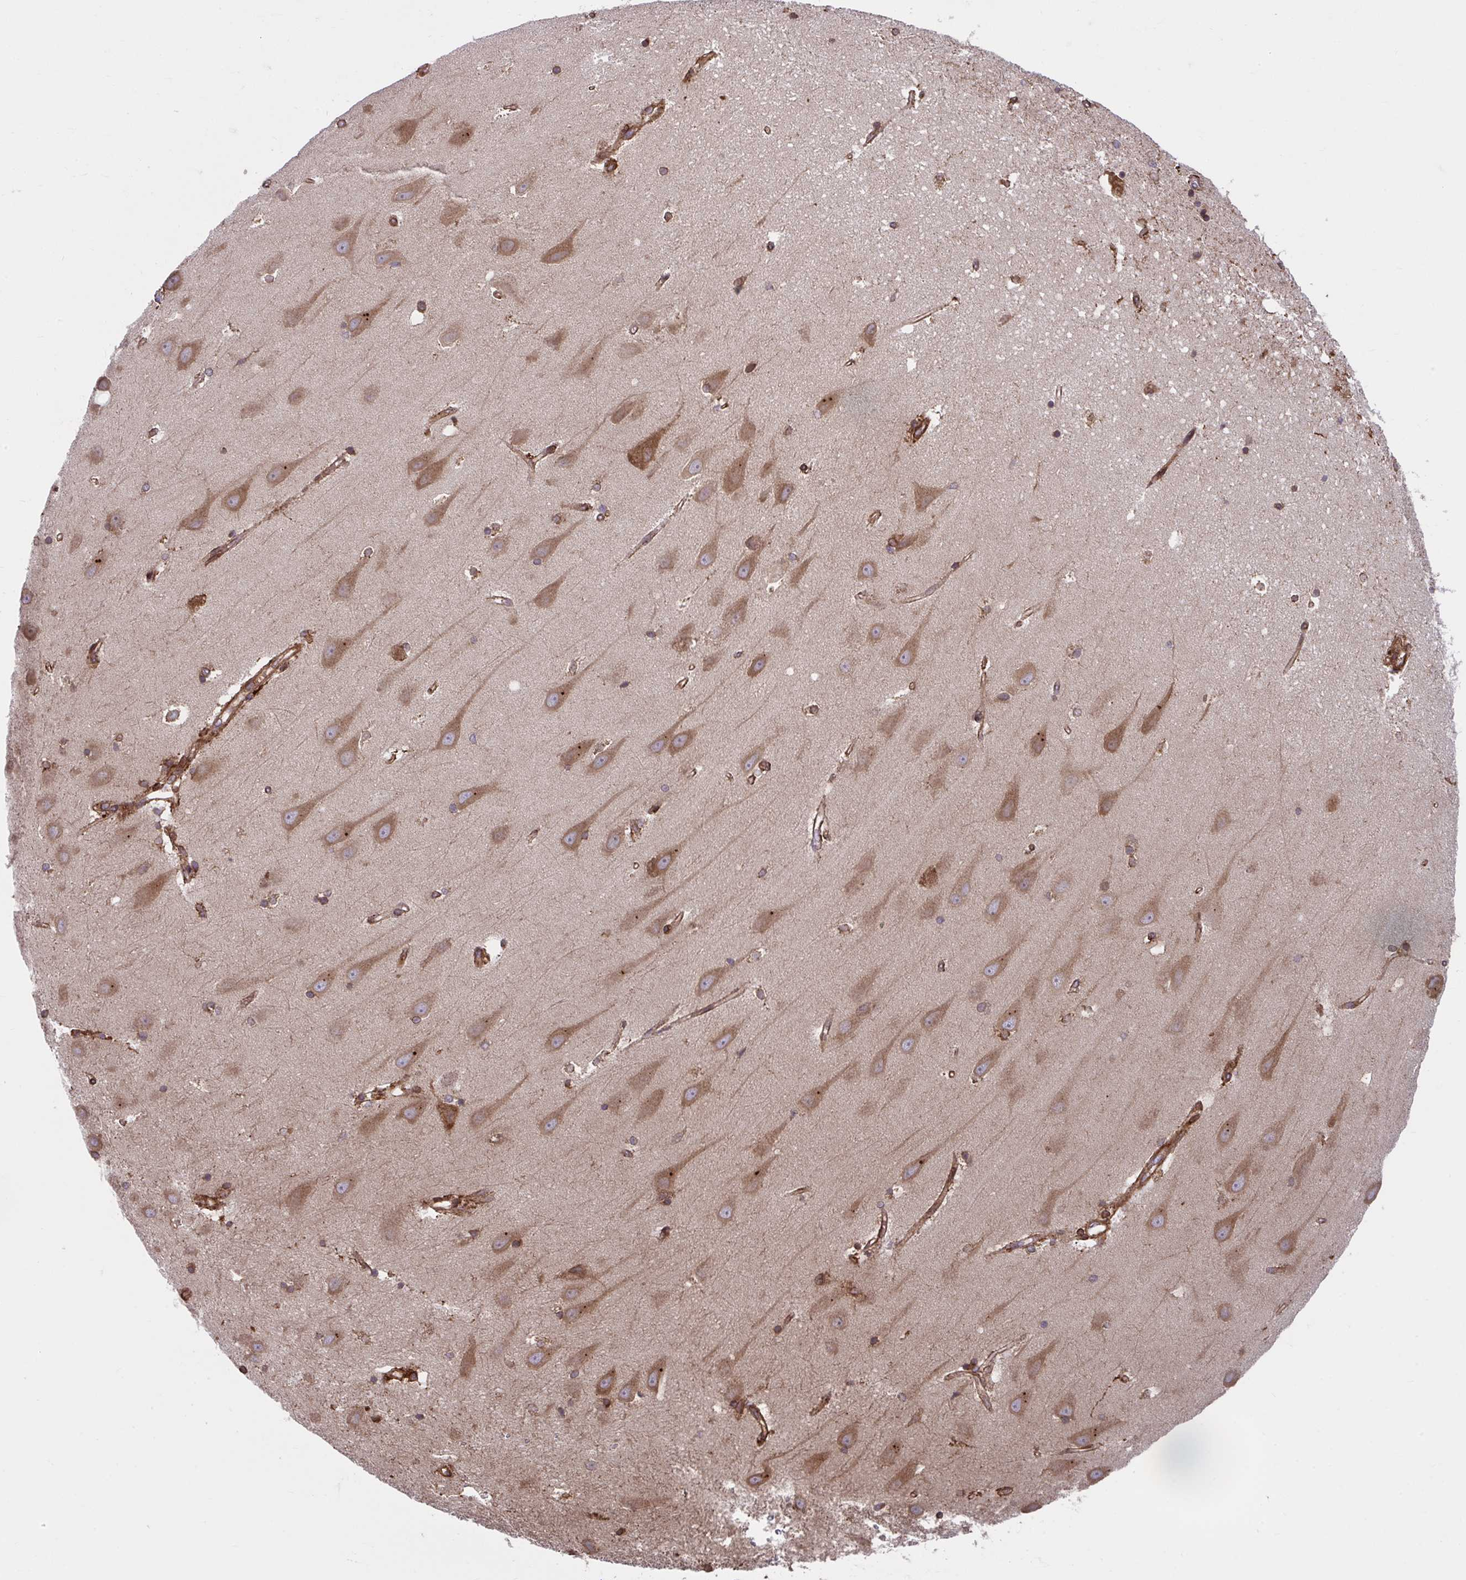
{"staining": {"intensity": "strong", "quantity": "25%-75%", "location": "cytoplasmic/membranous"}, "tissue": "hippocampus", "cell_type": "Glial cells", "image_type": "normal", "snomed": [{"axis": "morphology", "description": "Normal tissue, NOS"}, {"axis": "topography", "description": "Hippocampus"}], "caption": "Hippocampus stained with immunohistochemistry (IHC) demonstrates strong cytoplasmic/membranous staining in about 25%-75% of glial cells.", "gene": "STIM2", "patient": {"sex": "male", "age": 63}}